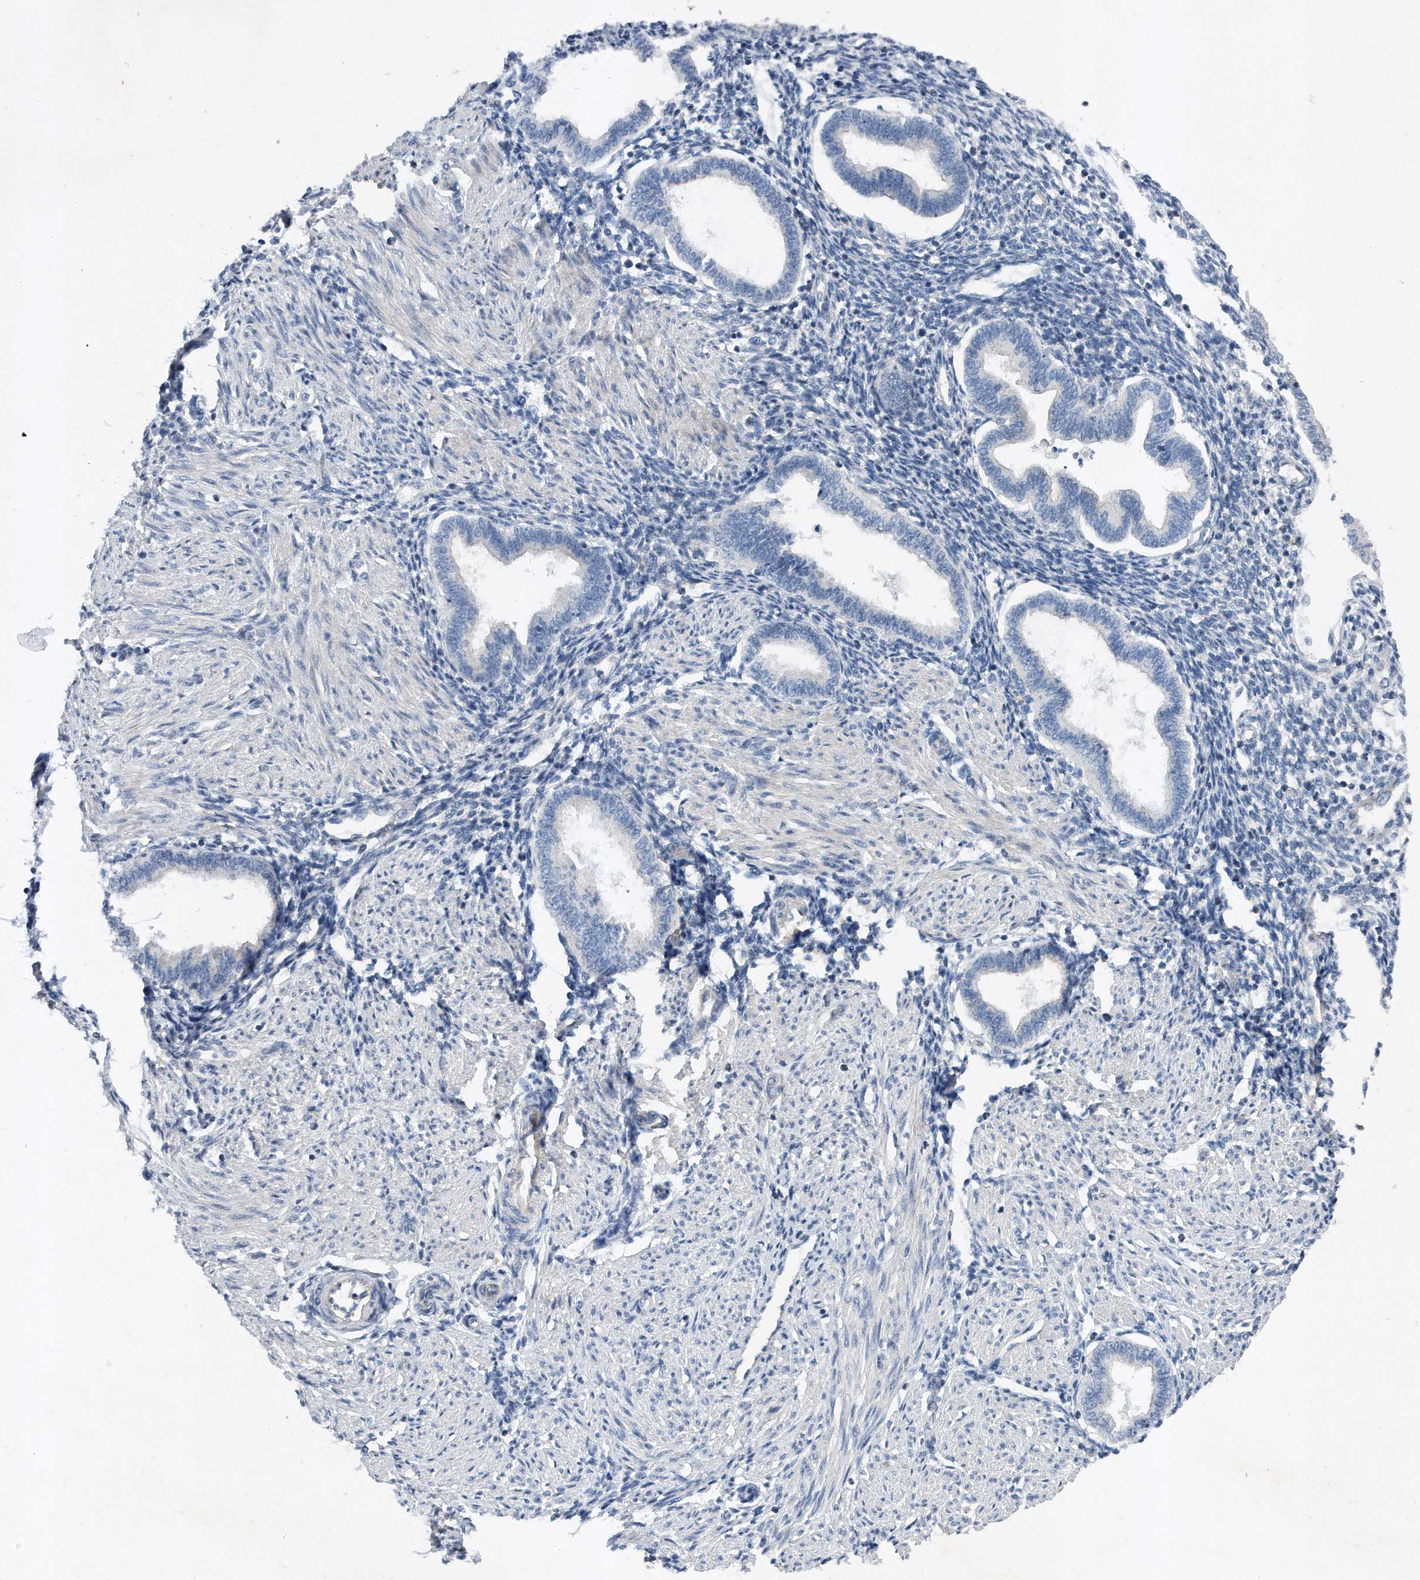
{"staining": {"intensity": "negative", "quantity": "none", "location": "none"}, "tissue": "endometrium", "cell_type": "Cells in endometrial stroma", "image_type": "normal", "snomed": [{"axis": "morphology", "description": "Normal tissue, NOS"}, {"axis": "topography", "description": "Endometrium"}], "caption": "IHC micrograph of normal human endometrium stained for a protein (brown), which displays no staining in cells in endometrial stroma. Brightfield microscopy of immunohistochemistry (IHC) stained with DAB (brown) and hematoxylin (blue), captured at high magnification.", "gene": "TP53INP1", "patient": {"sex": "female", "age": 53}}